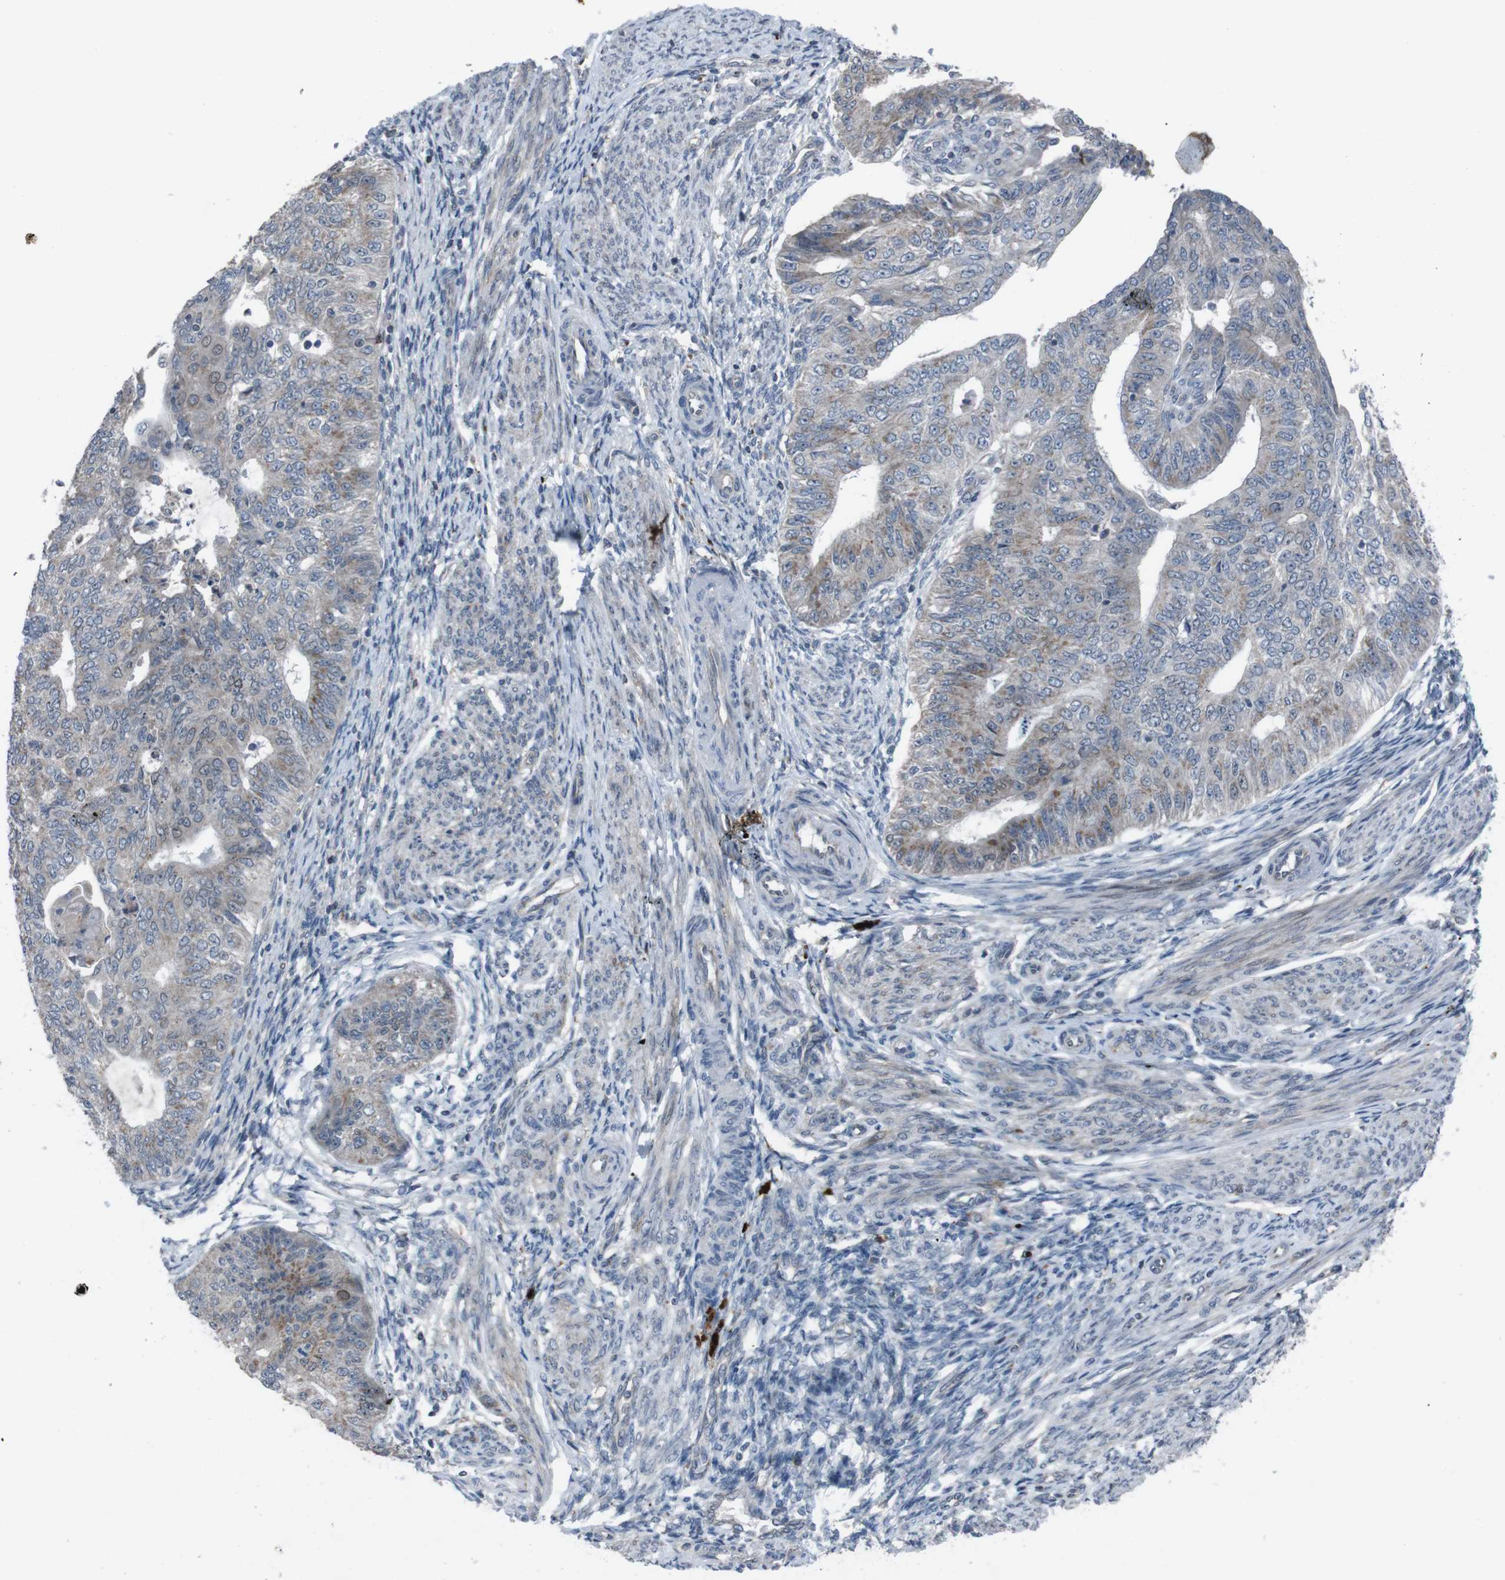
{"staining": {"intensity": "moderate", "quantity": ">75%", "location": "cytoplasmic/membranous,nuclear"}, "tissue": "endometrial cancer", "cell_type": "Tumor cells", "image_type": "cancer", "snomed": [{"axis": "morphology", "description": "Adenocarcinoma, NOS"}, {"axis": "topography", "description": "Endometrium"}], "caption": "The micrograph displays immunohistochemical staining of endometrial adenocarcinoma. There is moderate cytoplasmic/membranous and nuclear expression is identified in approximately >75% of tumor cells. (IHC, brightfield microscopy, high magnification).", "gene": "EFNA5", "patient": {"sex": "female", "age": 32}}